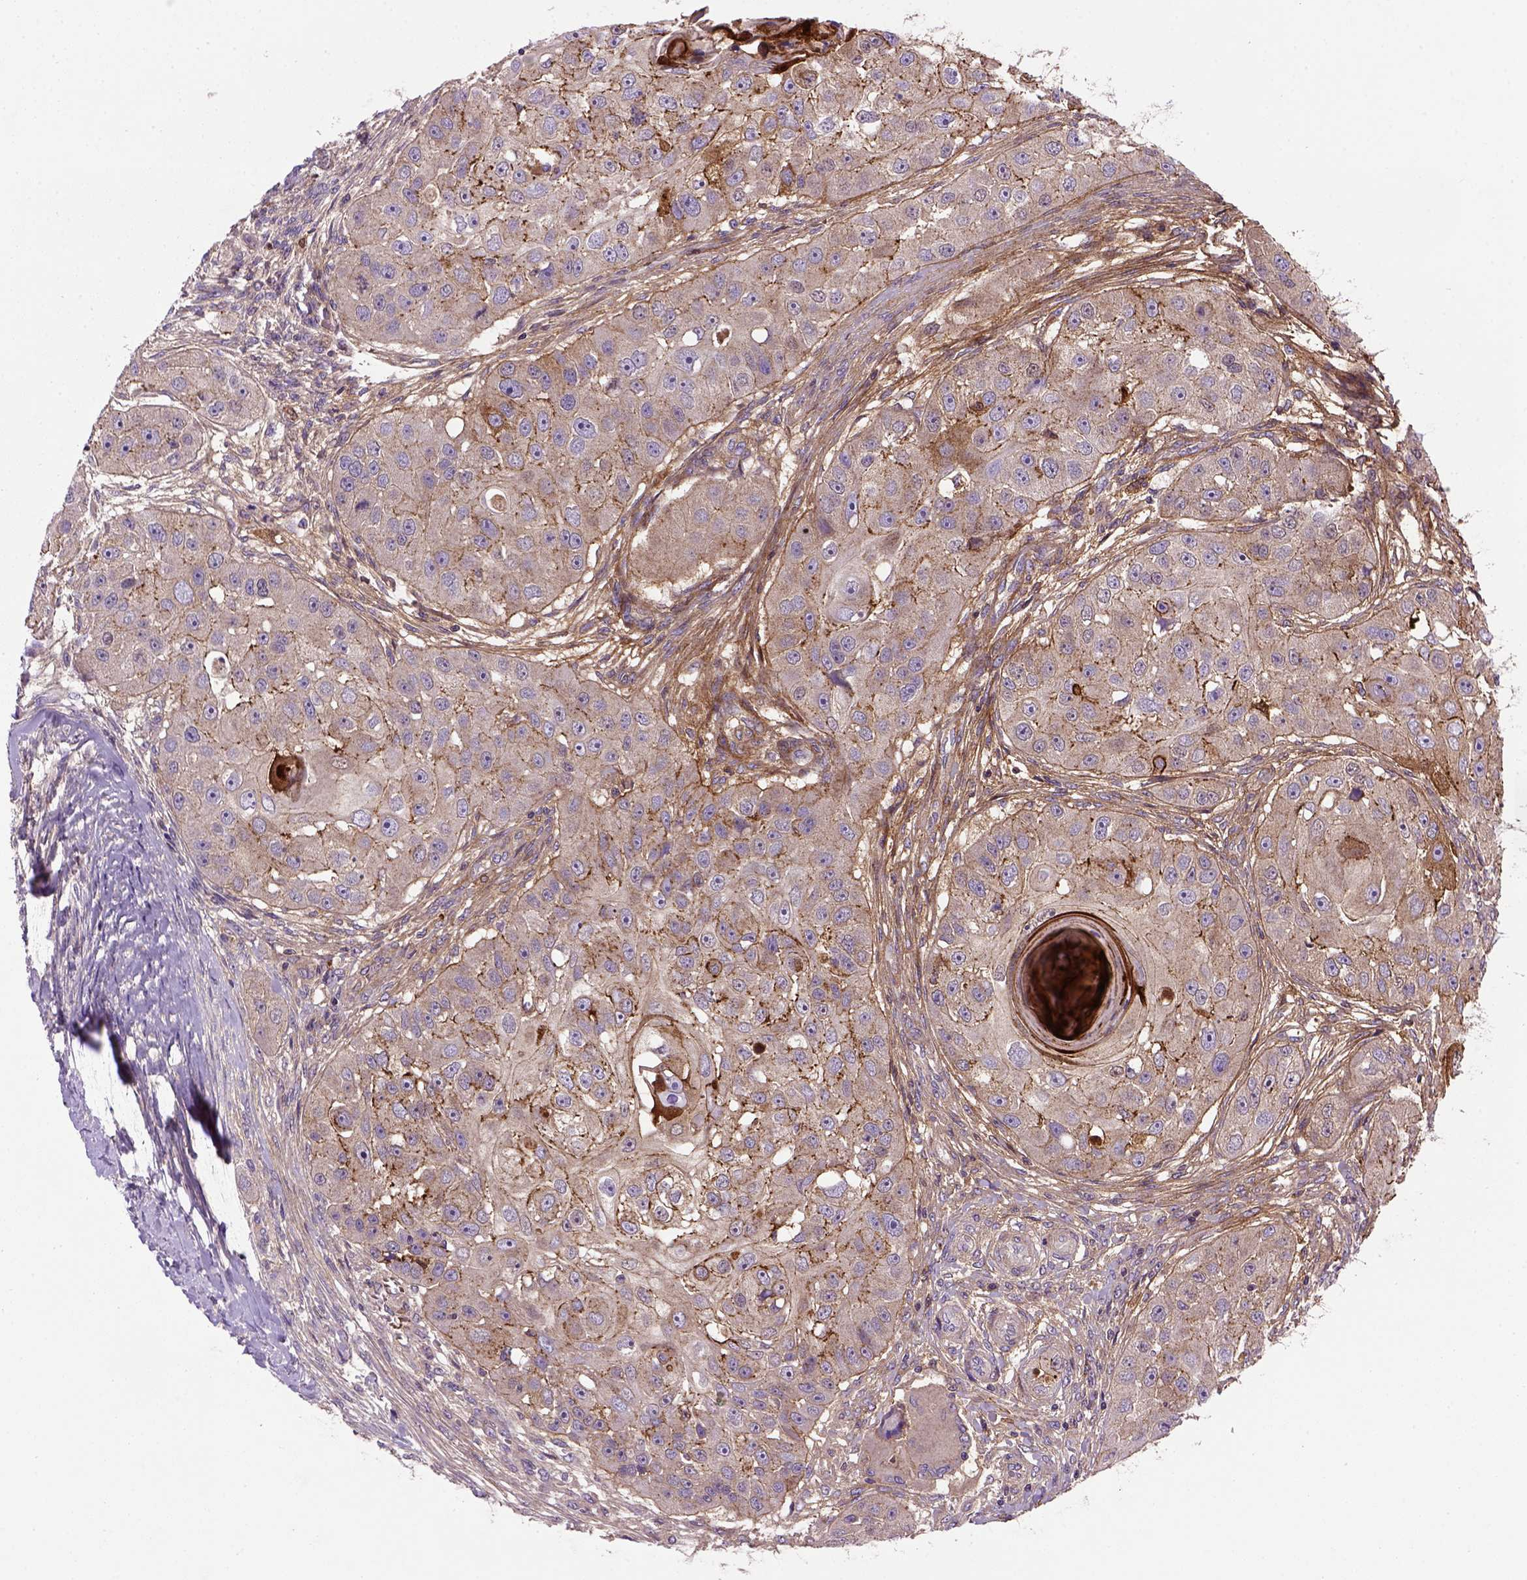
{"staining": {"intensity": "moderate", "quantity": "25%-75%", "location": "cytoplasmic/membranous"}, "tissue": "head and neck cancer", "cell_type": "Tumor cells", "image_type": "cancer", "snomed": [{"axis": "morphology", "description": "Squamous cell carcinoma, NOS"}, {"axis": "topography", "description": "Head-Neck"}], "caption": "This is a photomicrograph of immunohistochemistry staining of head and neck cancer (squamous cell carcinoma), which shows moderate expression in the cytoplasmic/membranous of tumor cells.", "gene": "CDH1", "patient": {"sex": "male", "age": 51}}